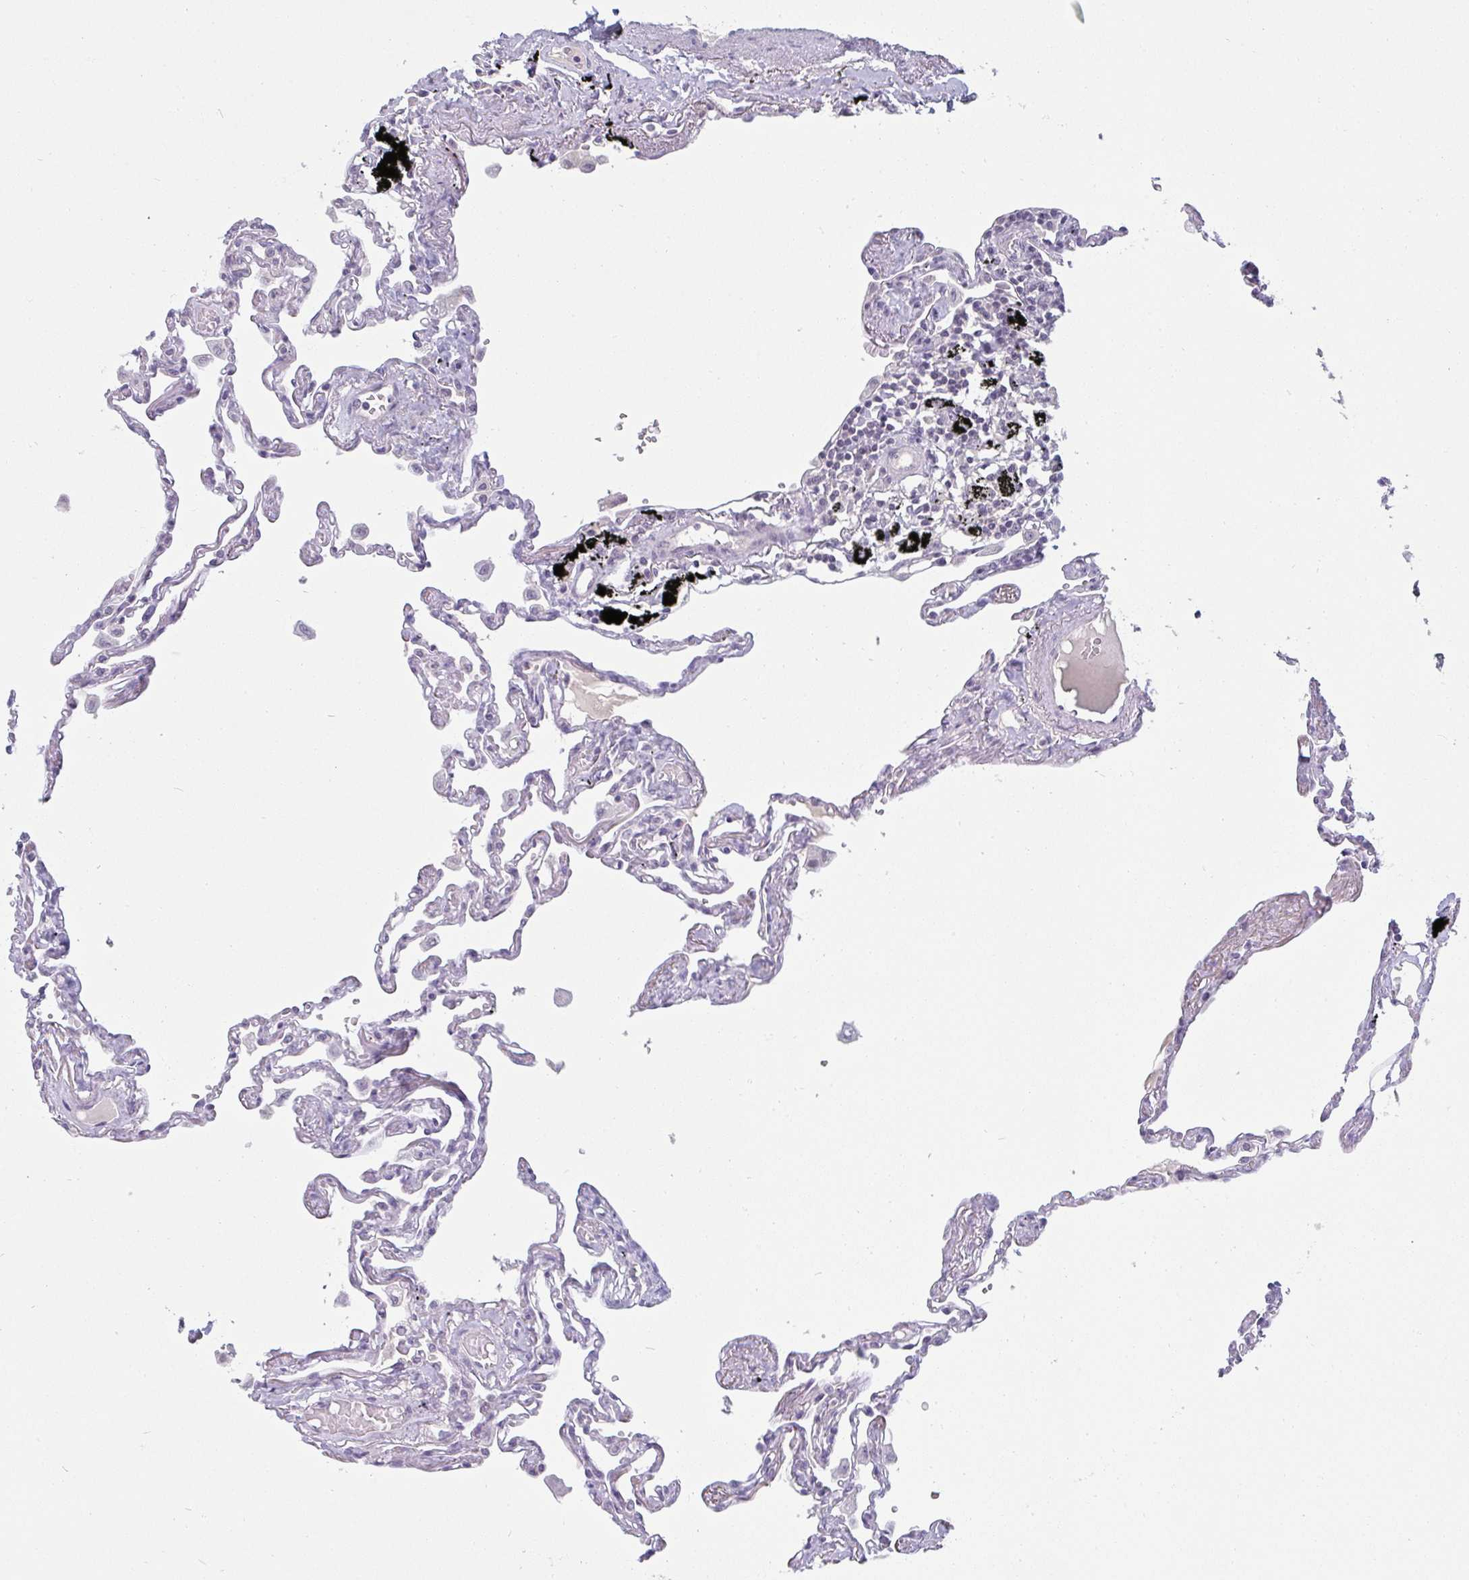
{"staining": {"intensity": "negative", "quantity": "none", "location": "none"}, "tissue": "lung", "cell_type": "Alveolar cells", "image_type": "normal", "snomed": [{"axis": "morphology", "description": "Normal tissue, NOS"}, {"axis": "topography", "description": "Lung"}], "caption": "Human lung stained for a protein using IHC displays no expression in alveolar cells.", "gene": "PPFIA4", "patient": {"sex": "female", "age": 67}}